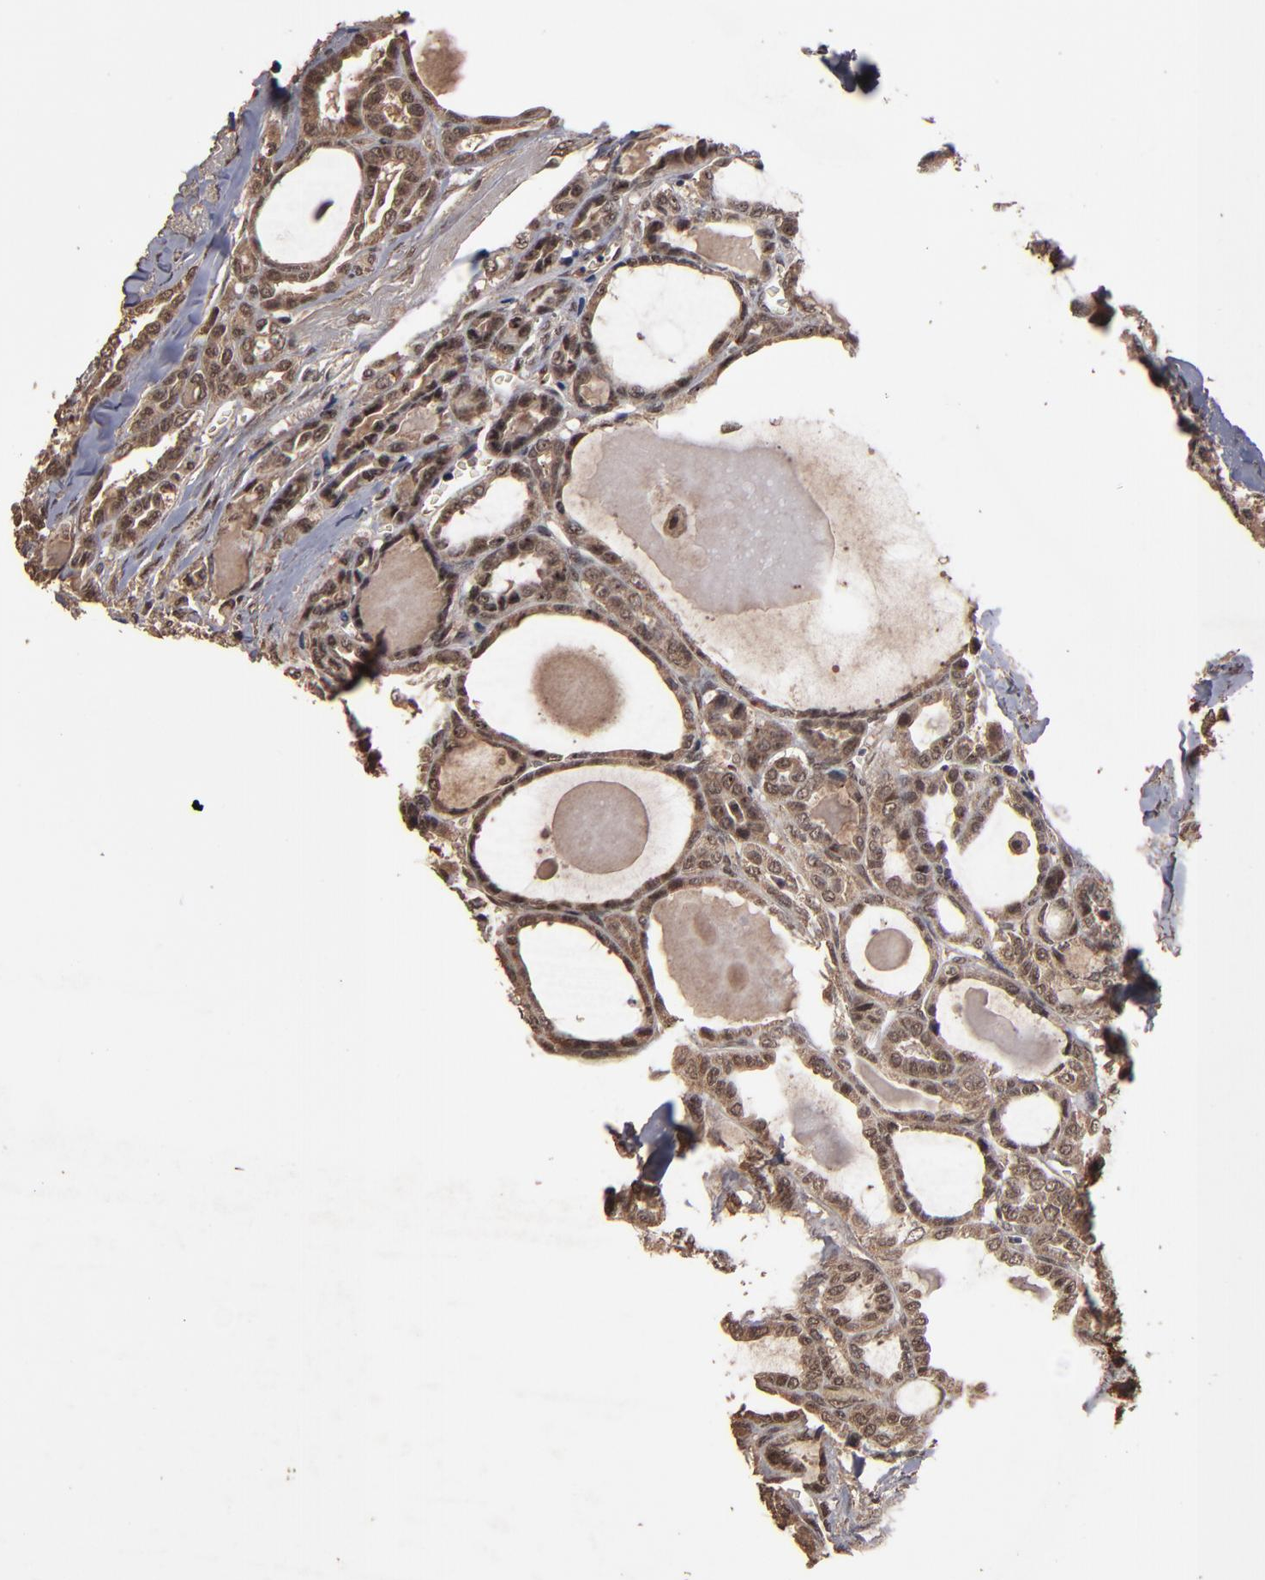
{"staining": {"intensity": "moderate", "quantity": ">75%", "location": "nuclear"}, "tissue": "thyroid cancer", "cell_type": "Tumor cells", "image_type": "cancer", "snomed": [{"axis": "morphology", "description": "Carcinoma, NOS"}, {"axis": "topography", "description": "Thyroid gland"}], "caption": "Immunohistochemical staining of carcinoma (thyroid) demonstrates medium levels of moderate nuclear staining in about >75% of tumor cells.", "gene": "NXF2B", "patient": {"sex": "female", "age": 91}}